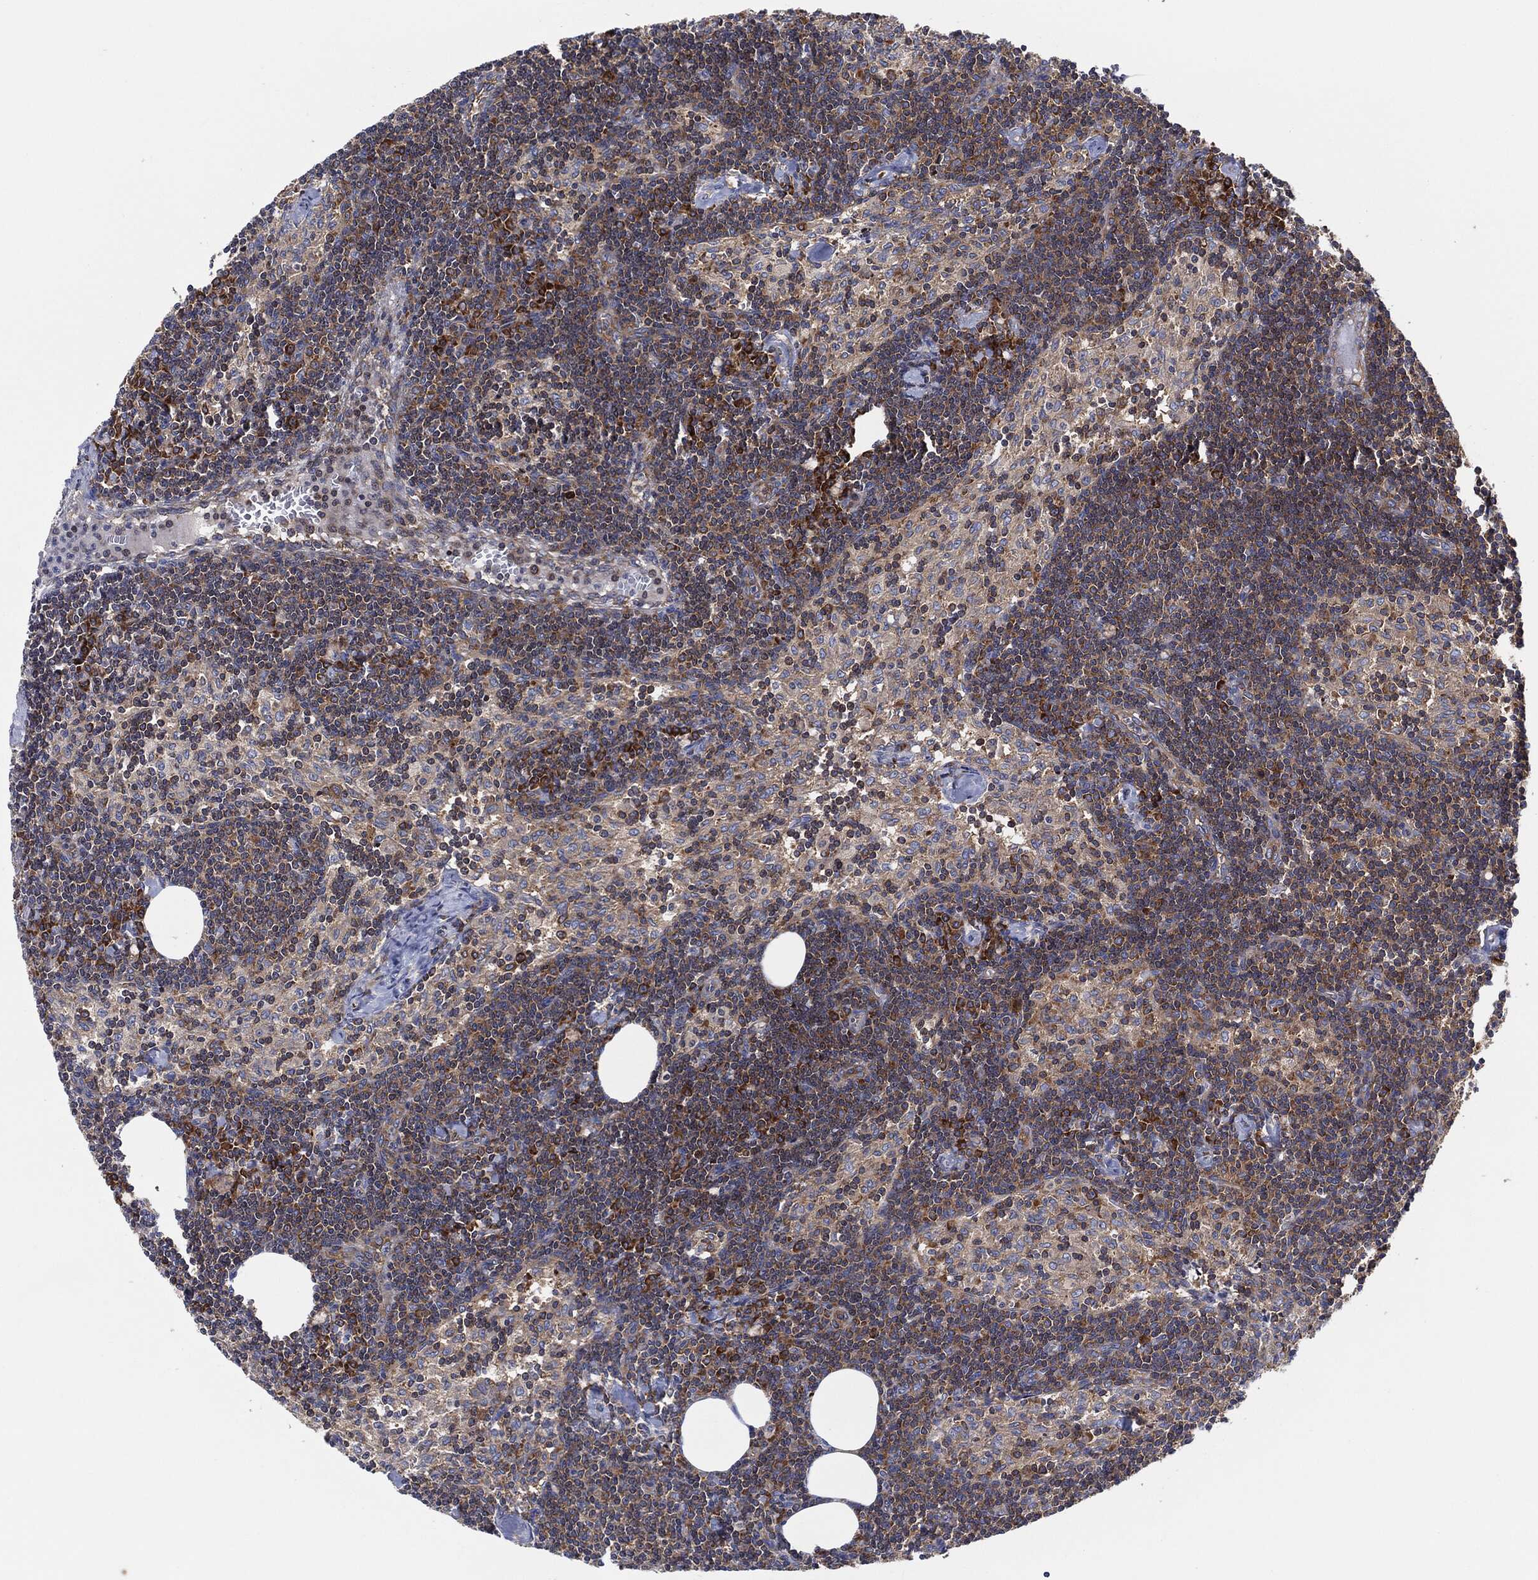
{"staining": {"intensity": "moderate", "quantity": "<25%", "location": "cytoplasmic/membranous"}, "tissue": "lymph node", "cell_type": "Non-germinal center cells", "image_type": "normal", "snomed": [{"axis": "morphology", "description": "Normal tissue, NOS"}, {"axis": "topography", "description": "Lymph node"}], "caption": "Protein analysis of unremarkable lymph node shows moderate cytoplasmic/membranous staining in approximately <25% of non-germinal center cells.", "gene": "EIF2S2", "patient": {"sex": "female", "age": 51}}